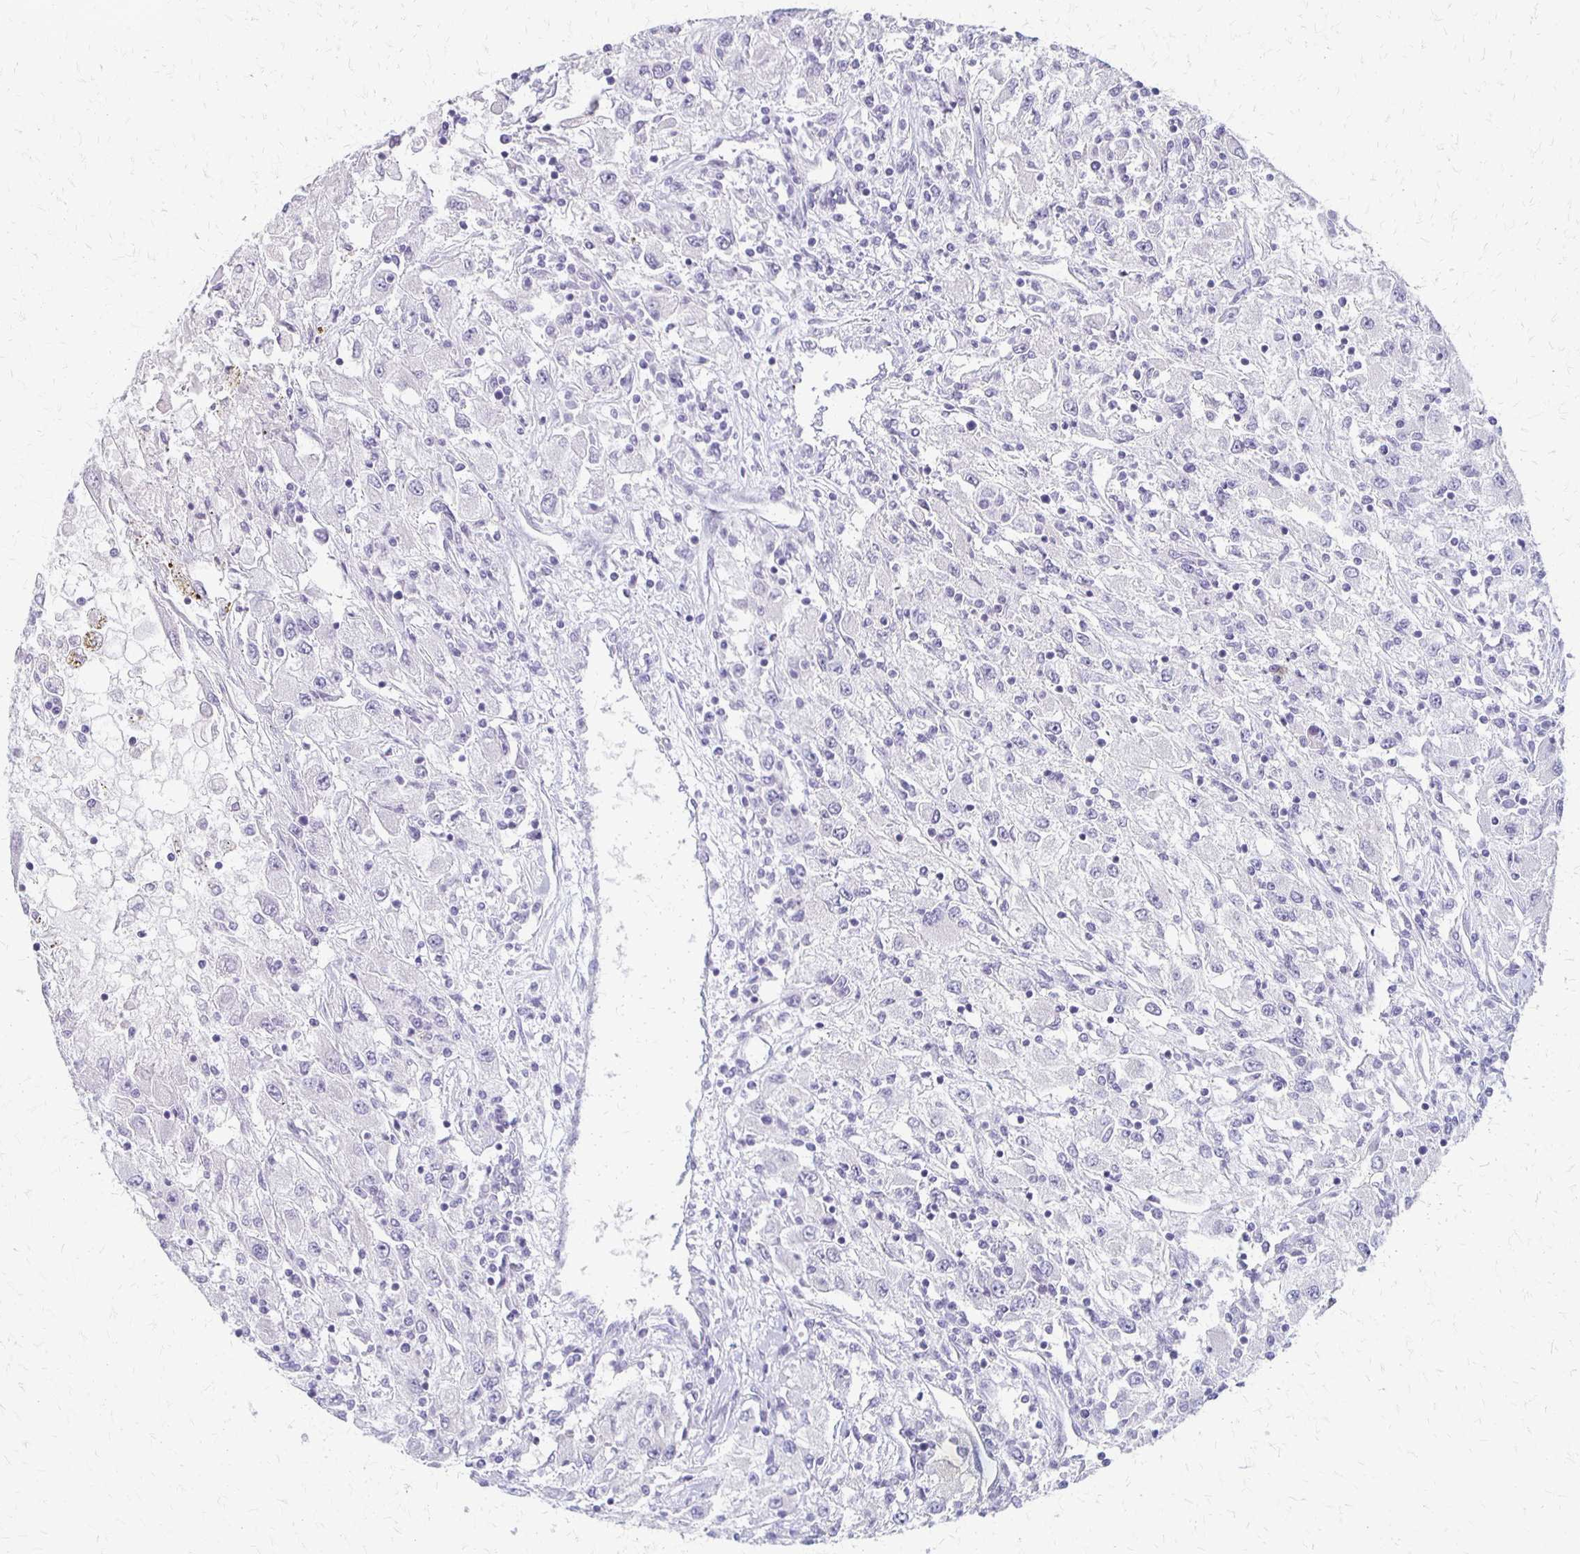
{"staining": {"intensity": "negative", "quantity": "none", "location": "none"}, "tissue": "renal cancer", "cell_type": "Tumor cells", "image_type": "cancer", "snomed": [{"axis": "morphology", "description": "Adenocarcinoma, NOS"}, {"axis": "topography", "description": "Kidney"}], "caption": "Tumor cells show no significant positivity in renal adenocarcinoma.", "gene": "RHOC", "patient": {"sex": "female", "age": 67}}